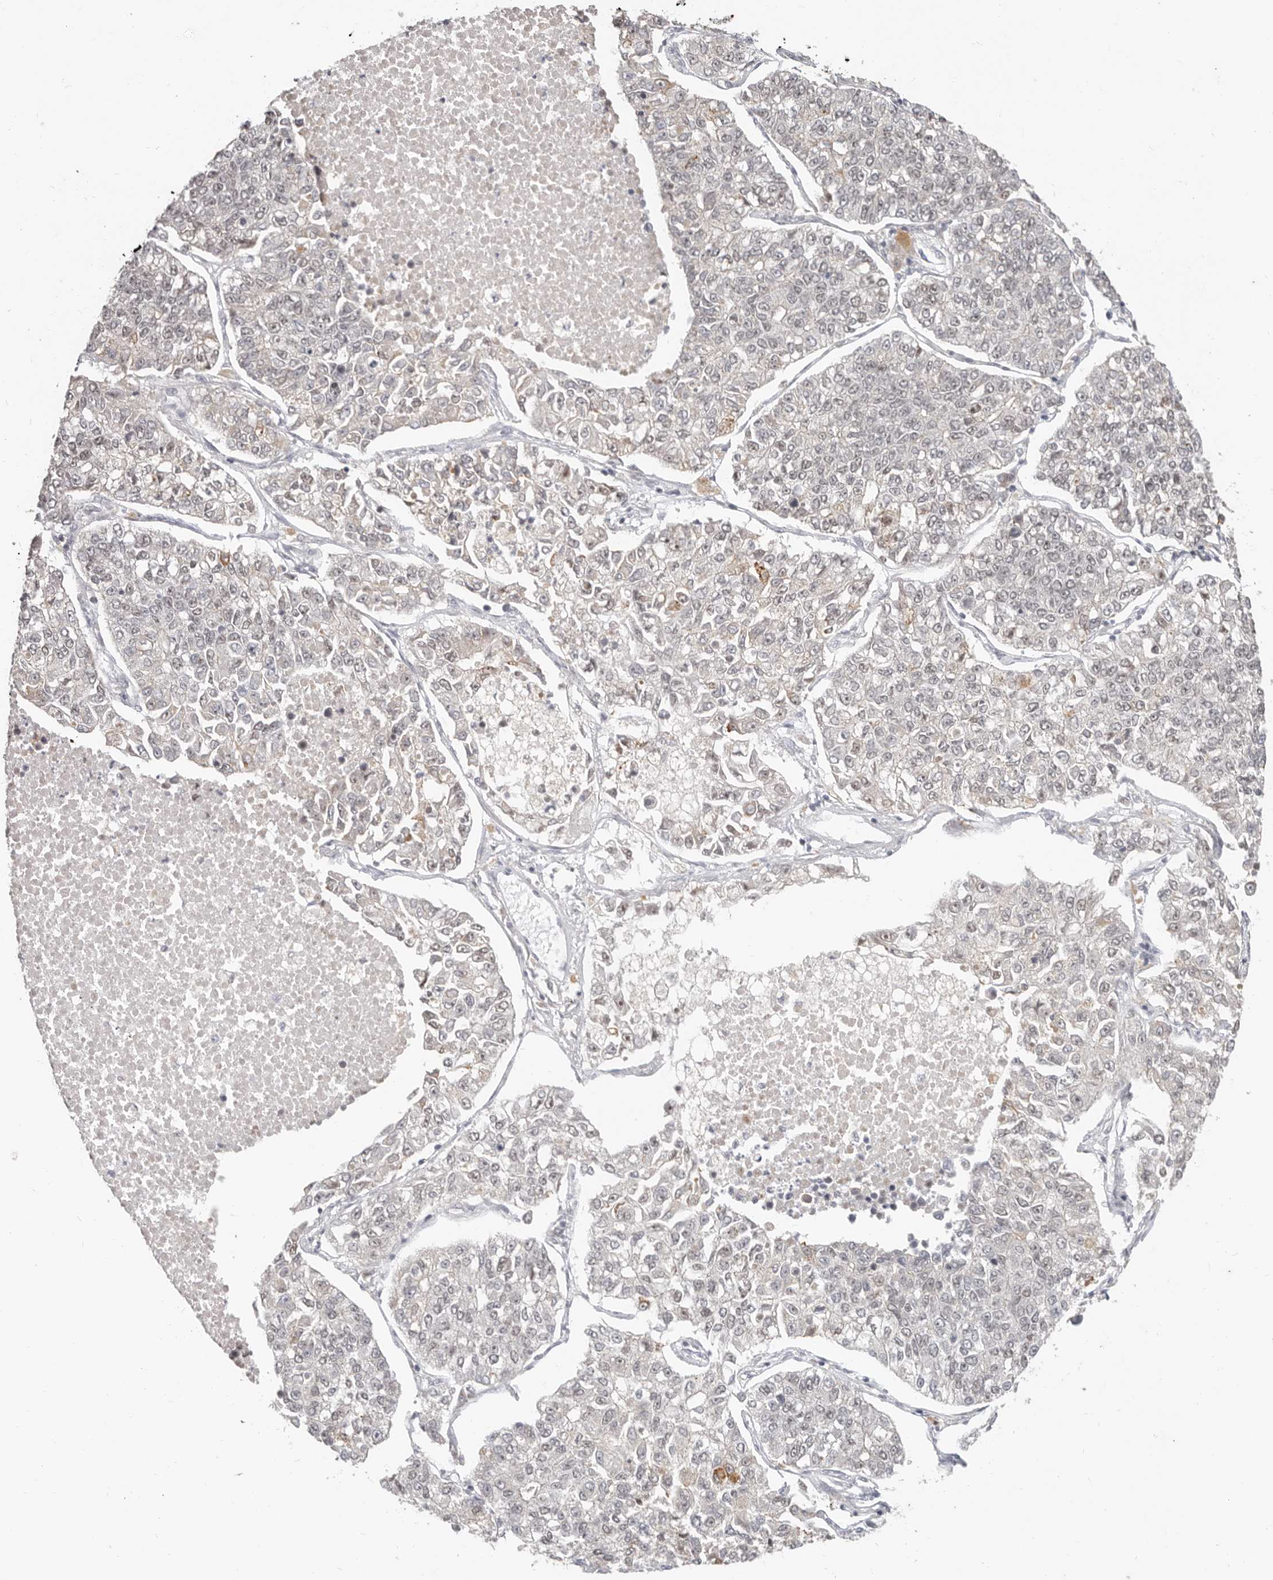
{"staining": {"intensity": "negative", "quantity": "none", "location": "none"}, "tissue": "lung cancer", "cell_type": "Tumor cells", "image_type": "cancer", "snomed": [{"axis": "morphology", "description": "Adenocarcinoma, NOS"}, {"axis": "topography", "description": "Lung"}], "caption": "Tumor cells are negative for brown protein staining in adenocarcinoma (lung).", "gene": "RFC2", "patient": {"sex": "male", "age": 49}}